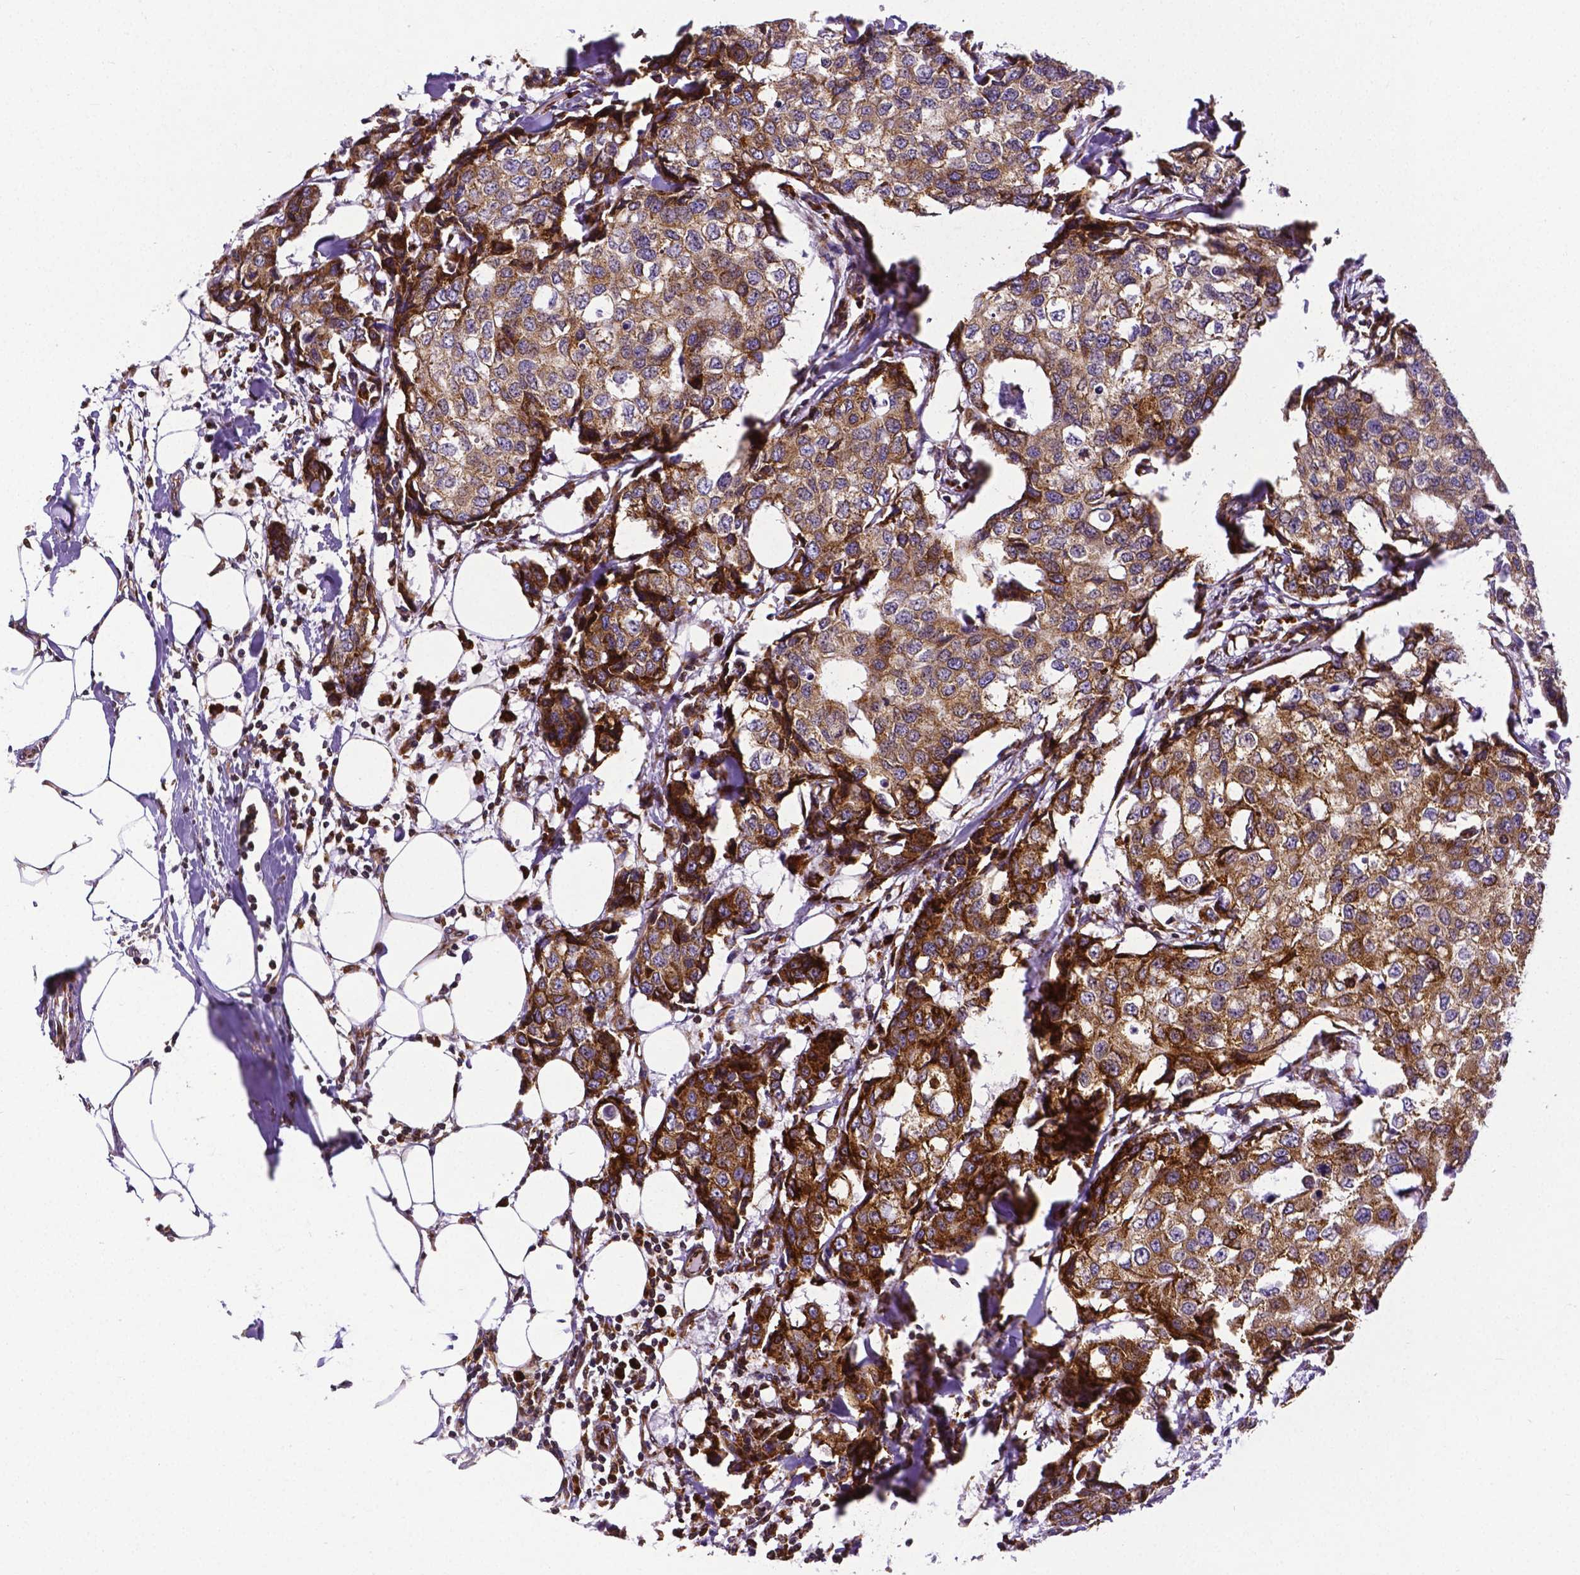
{"staining": {"intensity": "moderate", "quantity": ">75%", "location": "cytoplasmic/membranous"}, "tissue": "breast cancer", "cell_type": "Tumor cells", "image_type": "cancer", "snomed": [{"axis": "morphology", "description": "Duct carcinoma"}, {"axis": "topography", "description": "Breast"}], "caption": "Moderate cytoplasmic/membranous expression for a protein is identified in approximately >75% of tumor cells of breast intraductal carcinoma using immunohistochemistry (IHC).", "gene": "MTDH", "patient": {"sex": "female", "age": 27}}